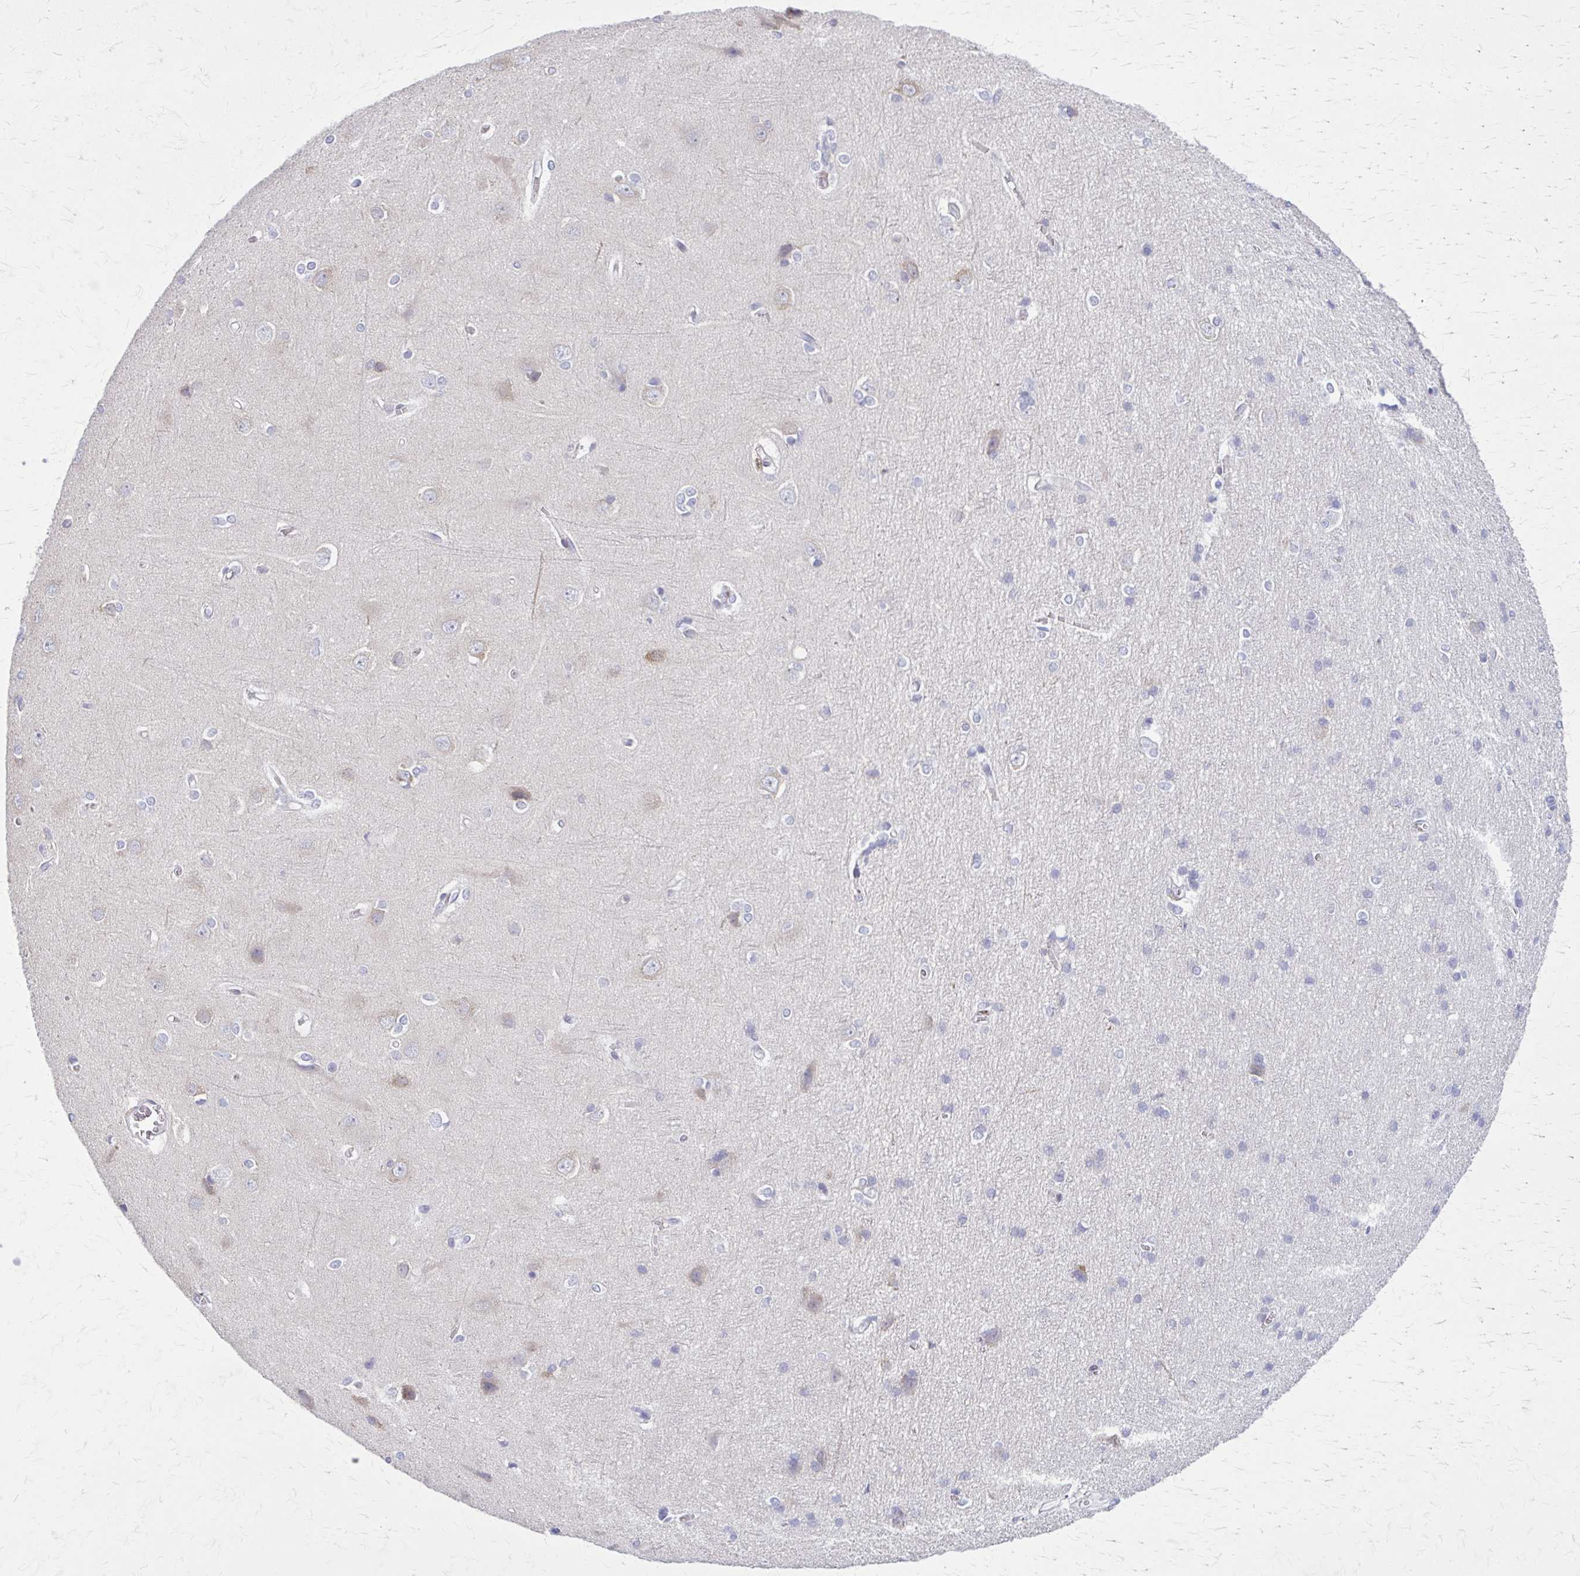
{"staining": {"intensity": "negative", "quantity": "none", "location": "none"}, "tissue": "cerebral cortex", "cell_type": "Endothelial cells", "image_type": "normal", "snomed": [{"axis": "morphology", "description": "Normal tissue, NOS"}, {"axis": "topography", "description": "Cerebral cortex"}], "caption": "Endothelial cells are negative for protein expression in unremarkable human cerebral cortex. (Brightfield microscopy of DAB IHC at high magnification).", "gene": "PITPNM1", "patient": {"sex": "male", "age": 37}}